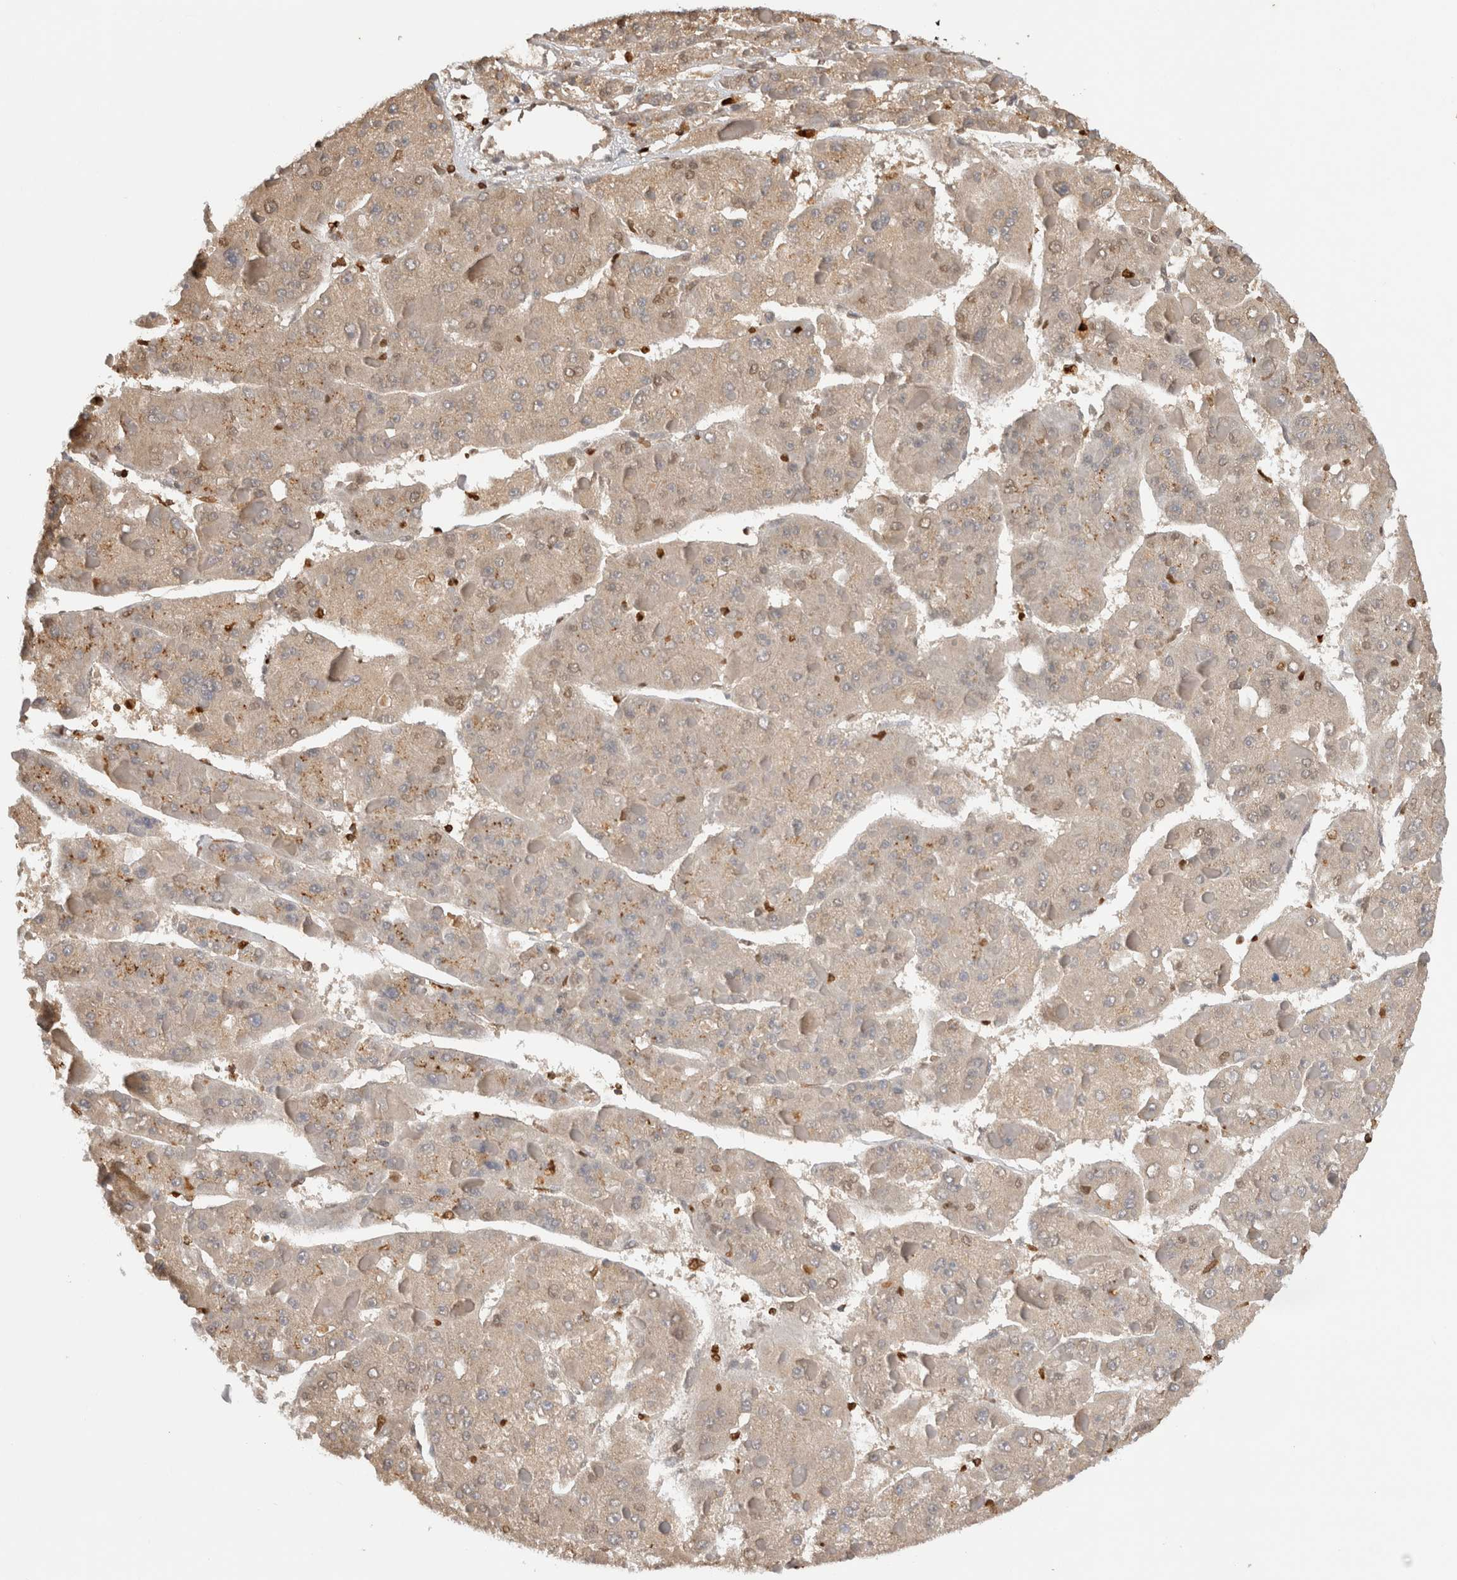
{"staining": {"intensity": "weak", "quantity": ">75%", "location": "cytoplasmic/membranous"}, "tissue": "liver cancer", "cell_type": "Tumor cells", "image_type": "cancer", "snomed": [{"axis": "morphology", "description": "Carcinoma, Hepatocellular, NOS"}, {"axis": "topography", "description": "Liver"}], "caption": "Protein staining by immunohistochemistry displays weak cytoplasmic/membranous staining in approximately >75% of tumor cells in liver hepatocellular carcinoma.", "gene": "GNS", "patient": {"sex": "female", "age": 73}}